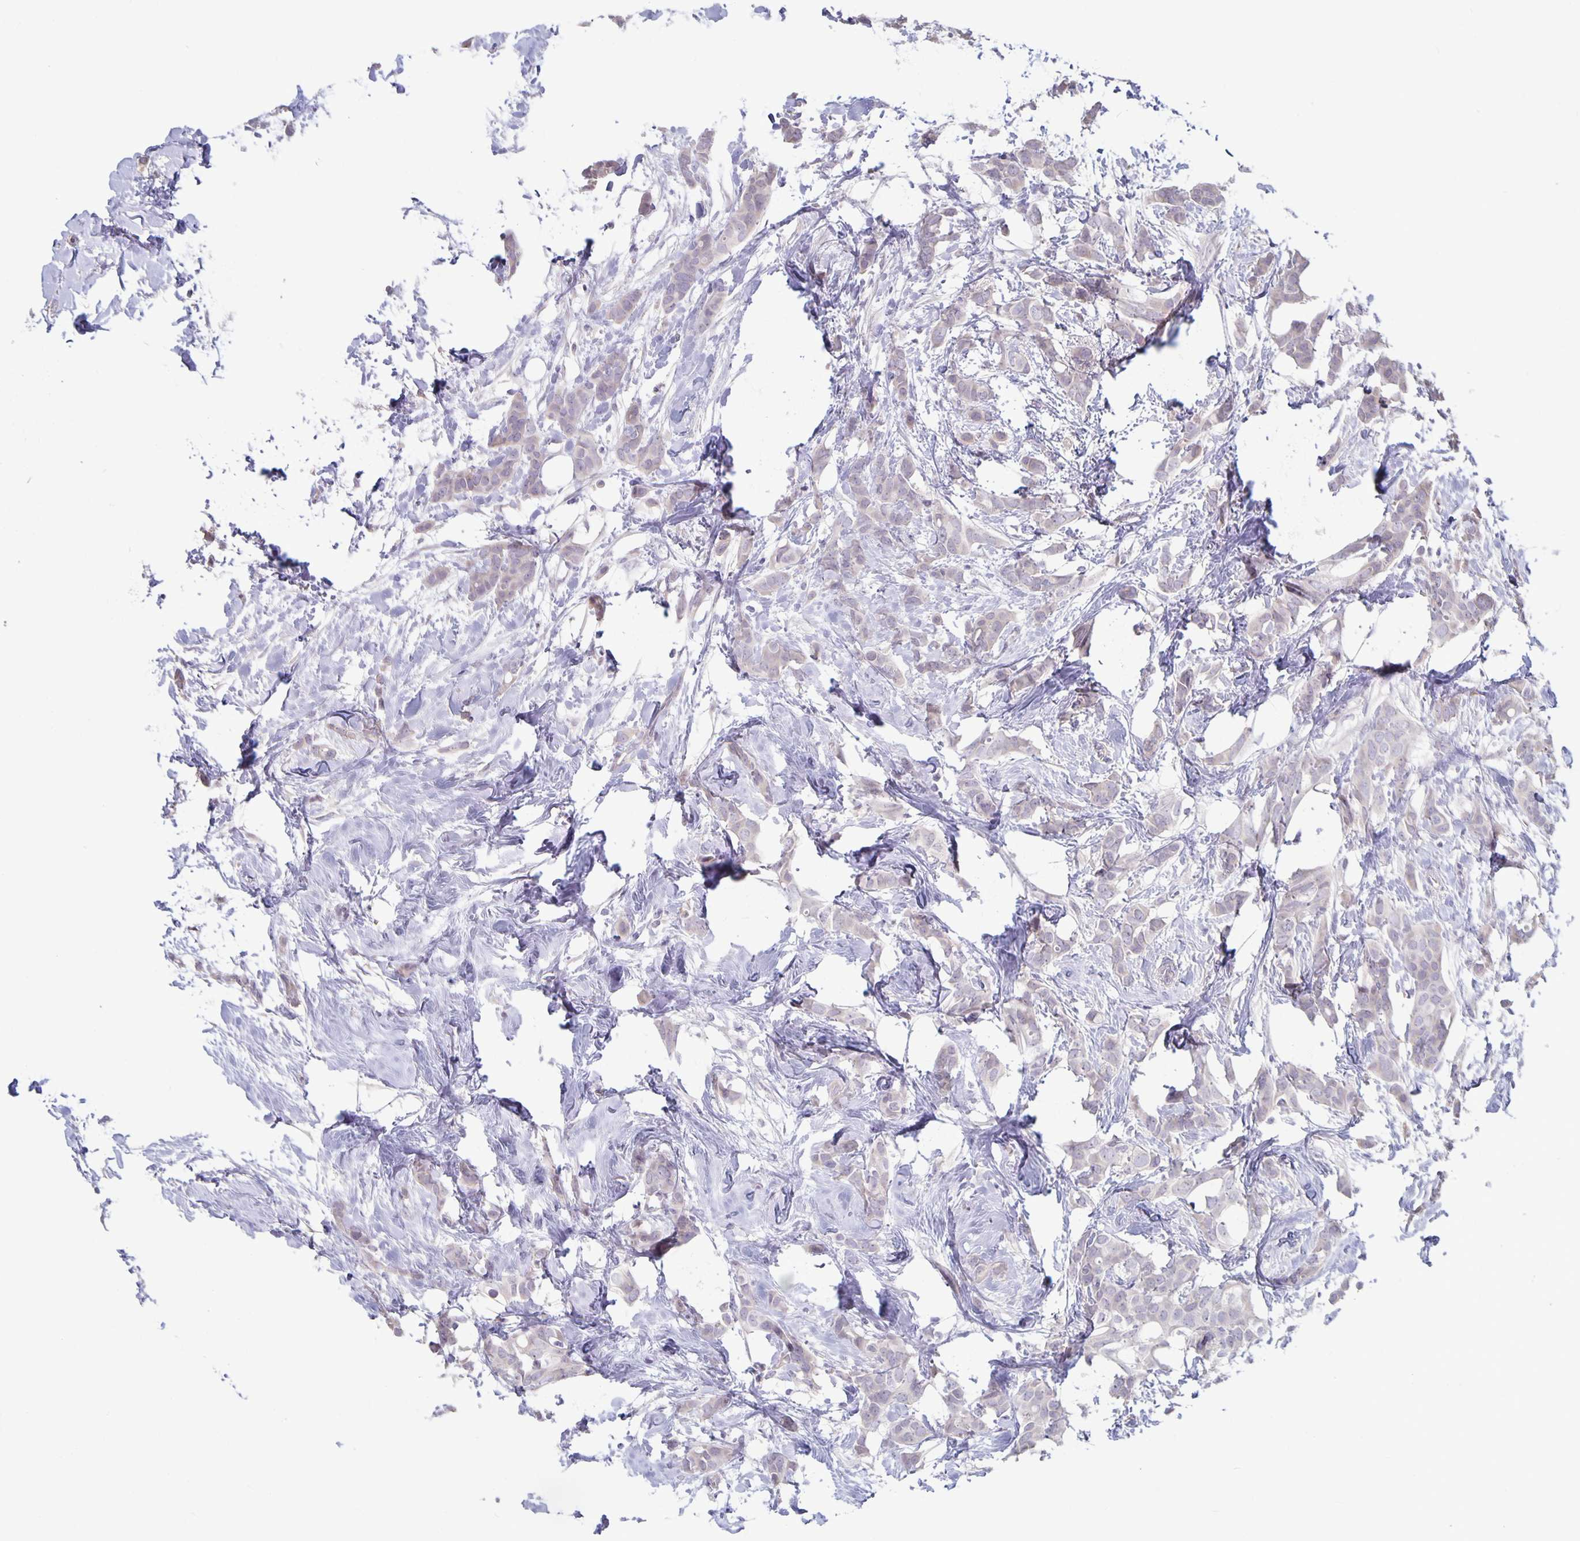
{"staining": {"intensity": "weak", "quantity": "<25%", "location": "cytoplasmic/membranous"}, "tissue": "breast cancer", "cell_type": "Tumor cells", "image_type": "cancer", "snomed": [{"axis": "morphology", "description": "Duct carcinoma"}, {"axis": "topography", "description": "Breast"}], "caption": "Immunohistochemistry of infiltrating ductal carcinoma (breast) demonstrates no positivity in tumor cells.", "gene": "PLCB3", "patient": {"sex": "female", "age": 62}}